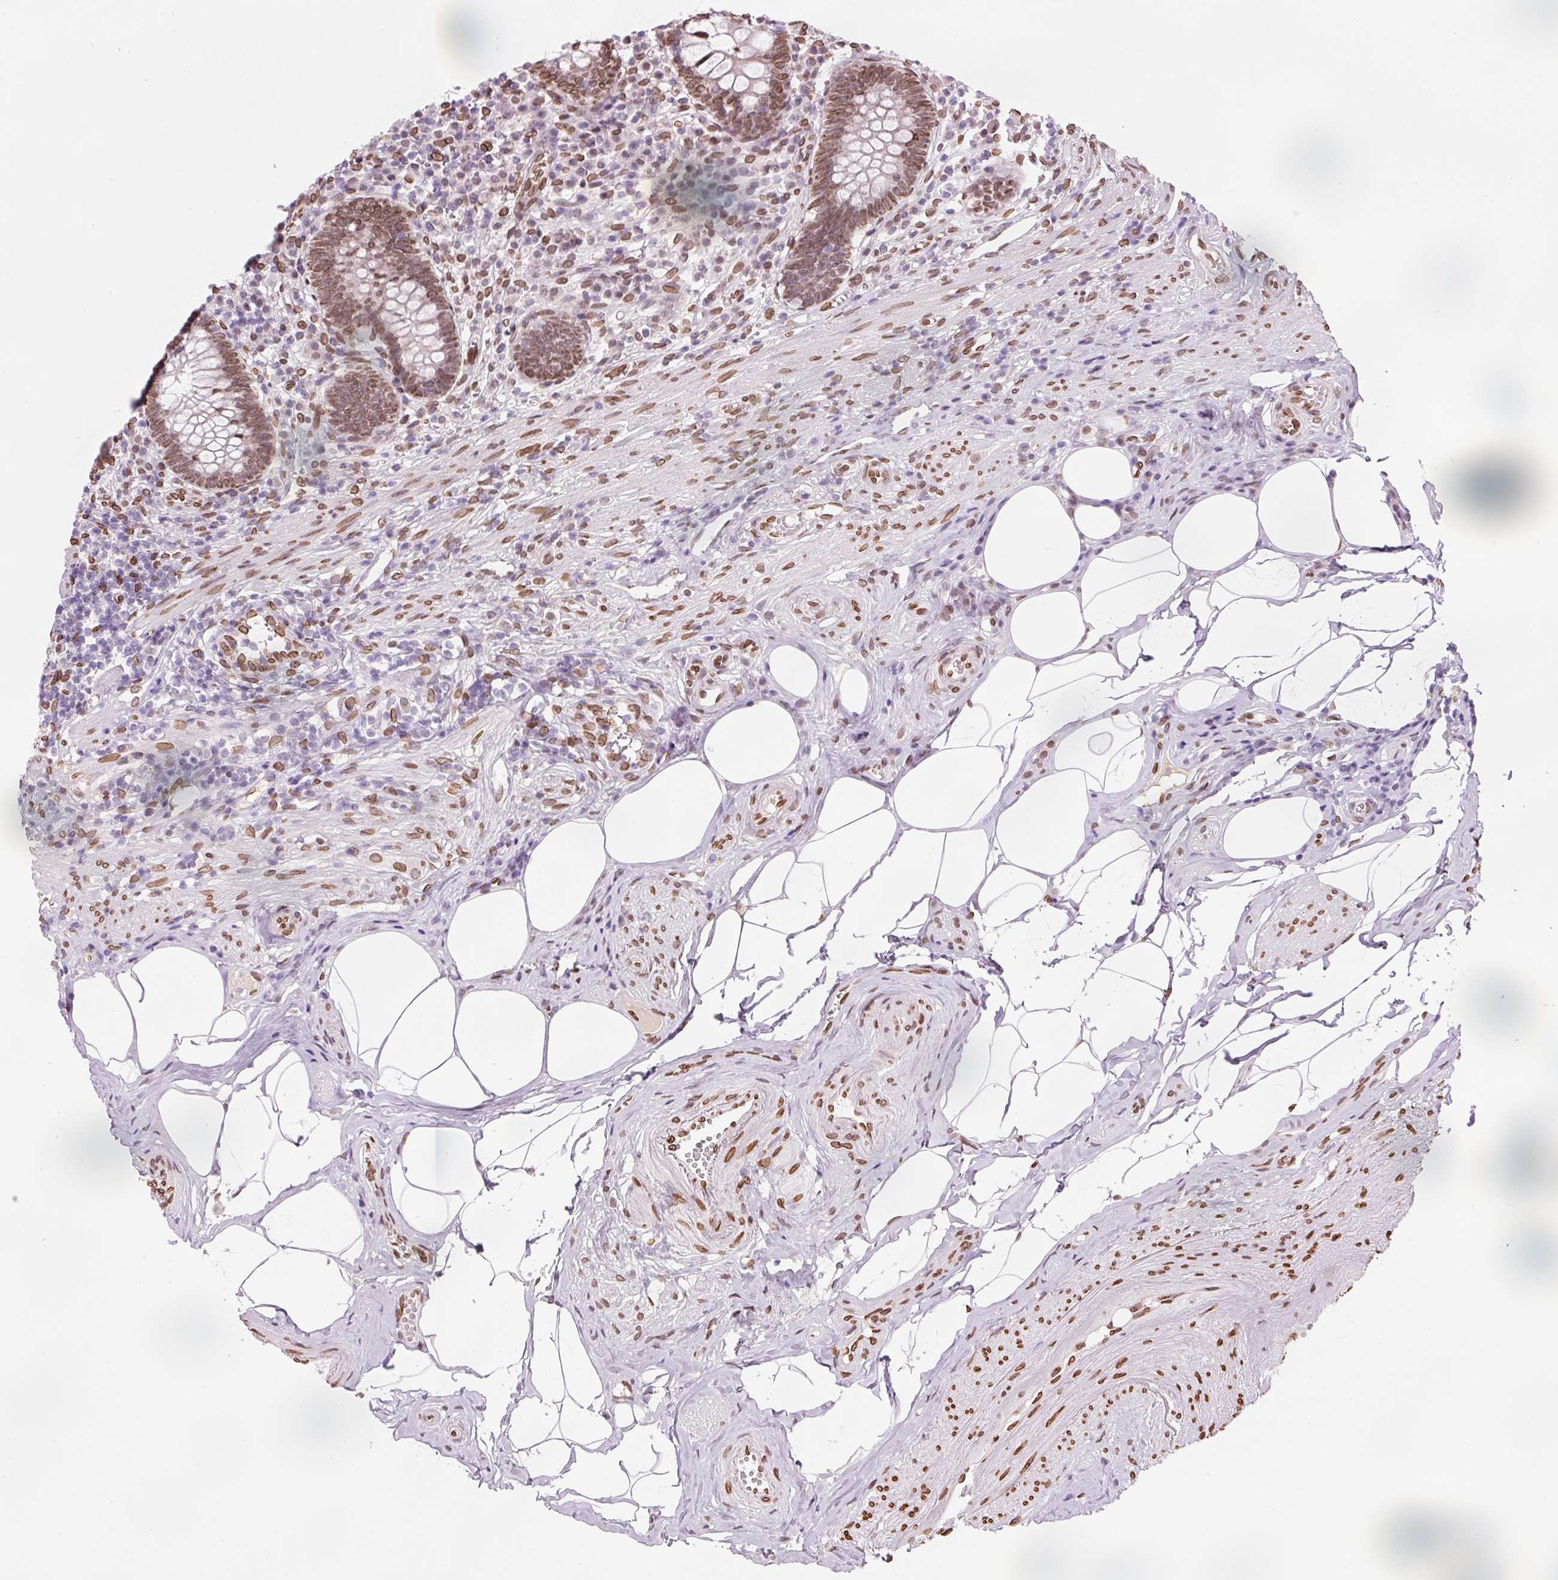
{"staining": {"intensity": "moderate", "quantity": ">75%", "location": "cytoplasmic/membranous,nuclear"}, "tissue": "appendix", "cell_type": "Glandular cells", "image_type": "normal", "snomed": [{"axis": "morphology", "description": "Normal tissue, NOS"}, {"axis": "topography", "description": "Appendix"}], "caption": "An IHC micrograph of benign tissue is shown. Protein staining in brown labels moderate cytoplasmic/membranous,nuclear positivity in appendix within glandular cells.", "gene": "ZNF224", "patient": {"sex": "female", "age": 56}}